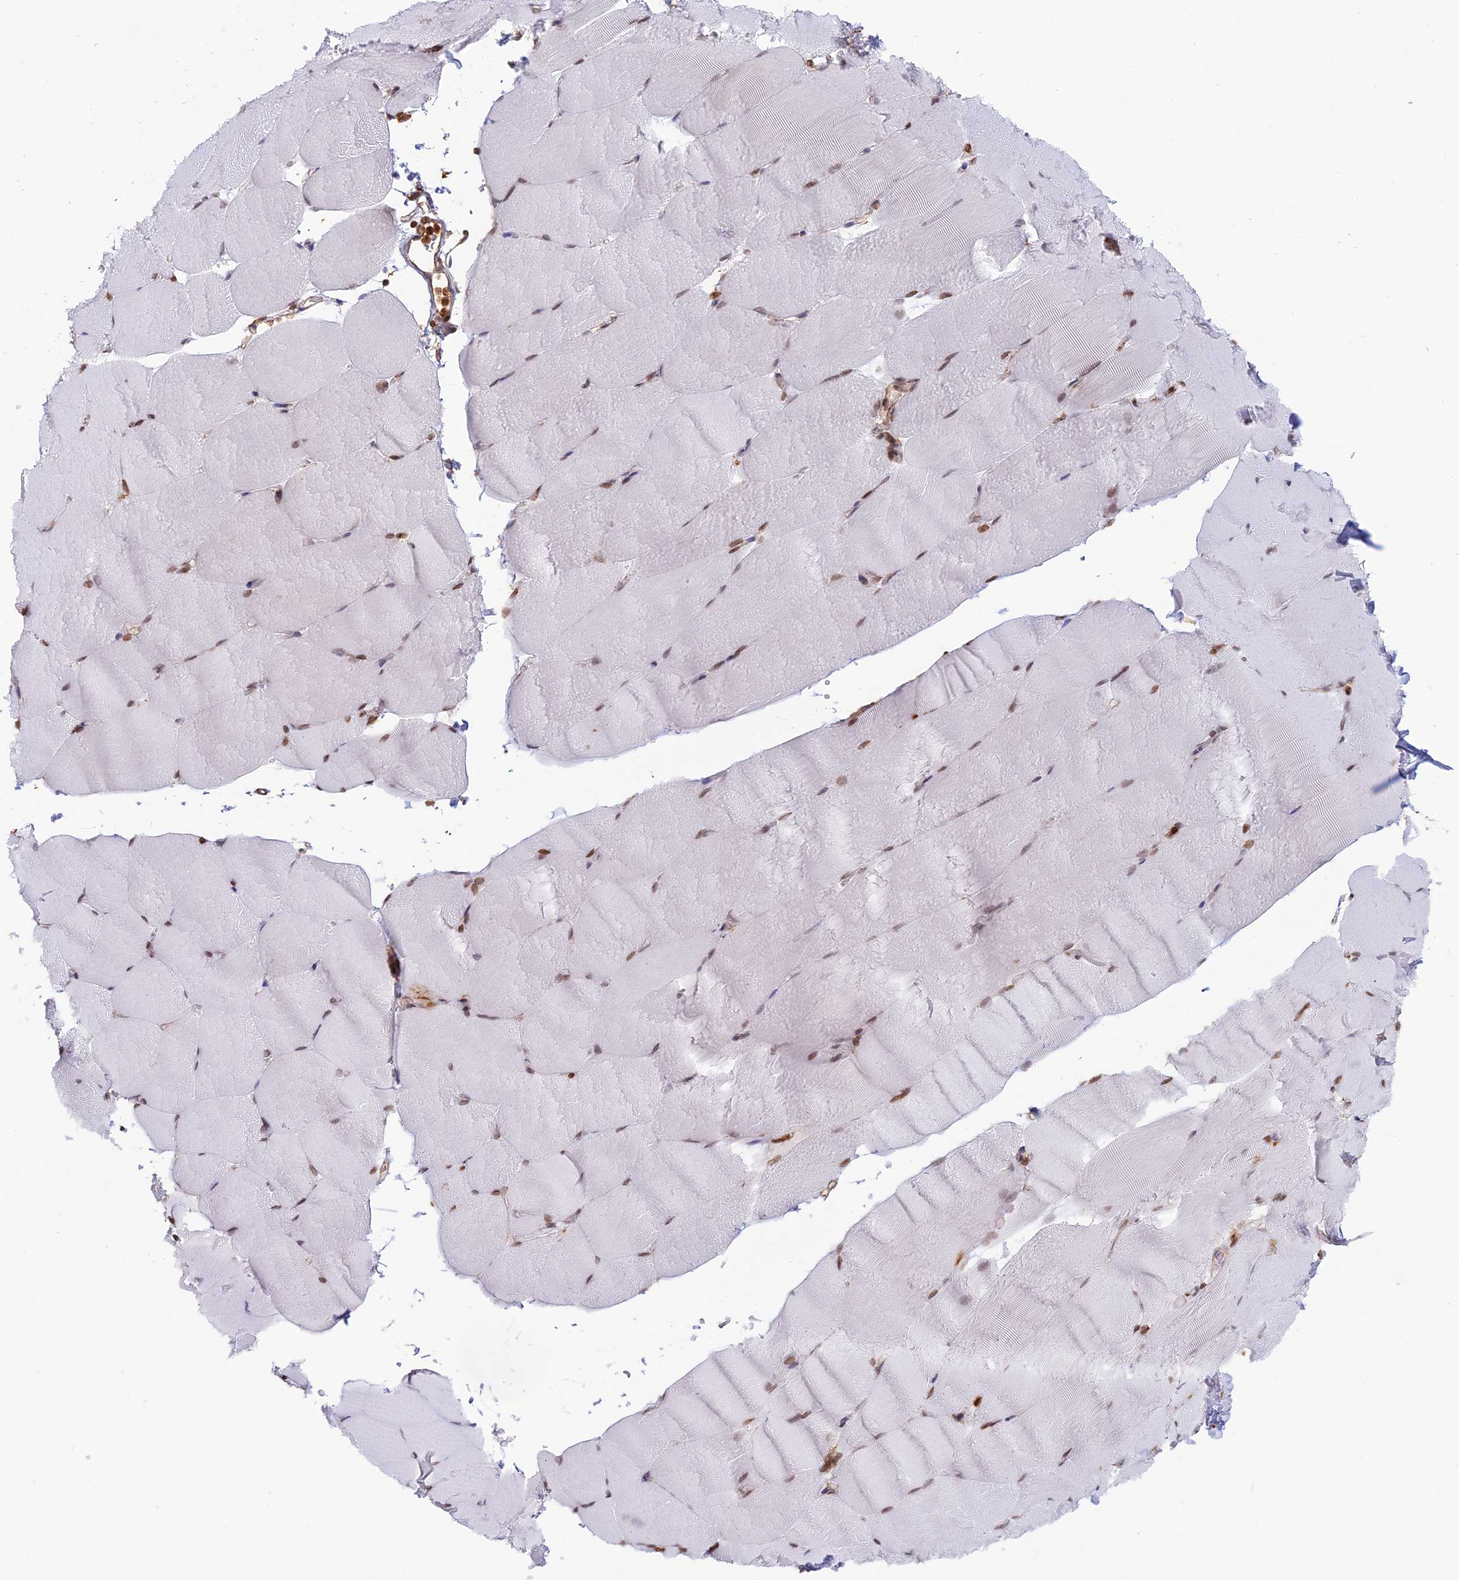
{"staining": {"intensity": "moderate", "quantity": "25%-75%", "location": "nuclear"}, "tissue": "skeletal muscle", "cell_type": "Myocytes", "image_type": "normal", "snomed": [{"axis": "morphology", "description": "Normal tissue, NOS"}, {"axis": "topography", "description": "Skeletal muscle"}, {"axis": "topography", "description": "Parathyroid gland"}], "caption": "Protein staining reveals moderate nuclear staining in approximately 25%-75% of myocytes in normal skeletal muscle.", "gene": "APOBR", "patient": {"sex": "female", "age": 37}}